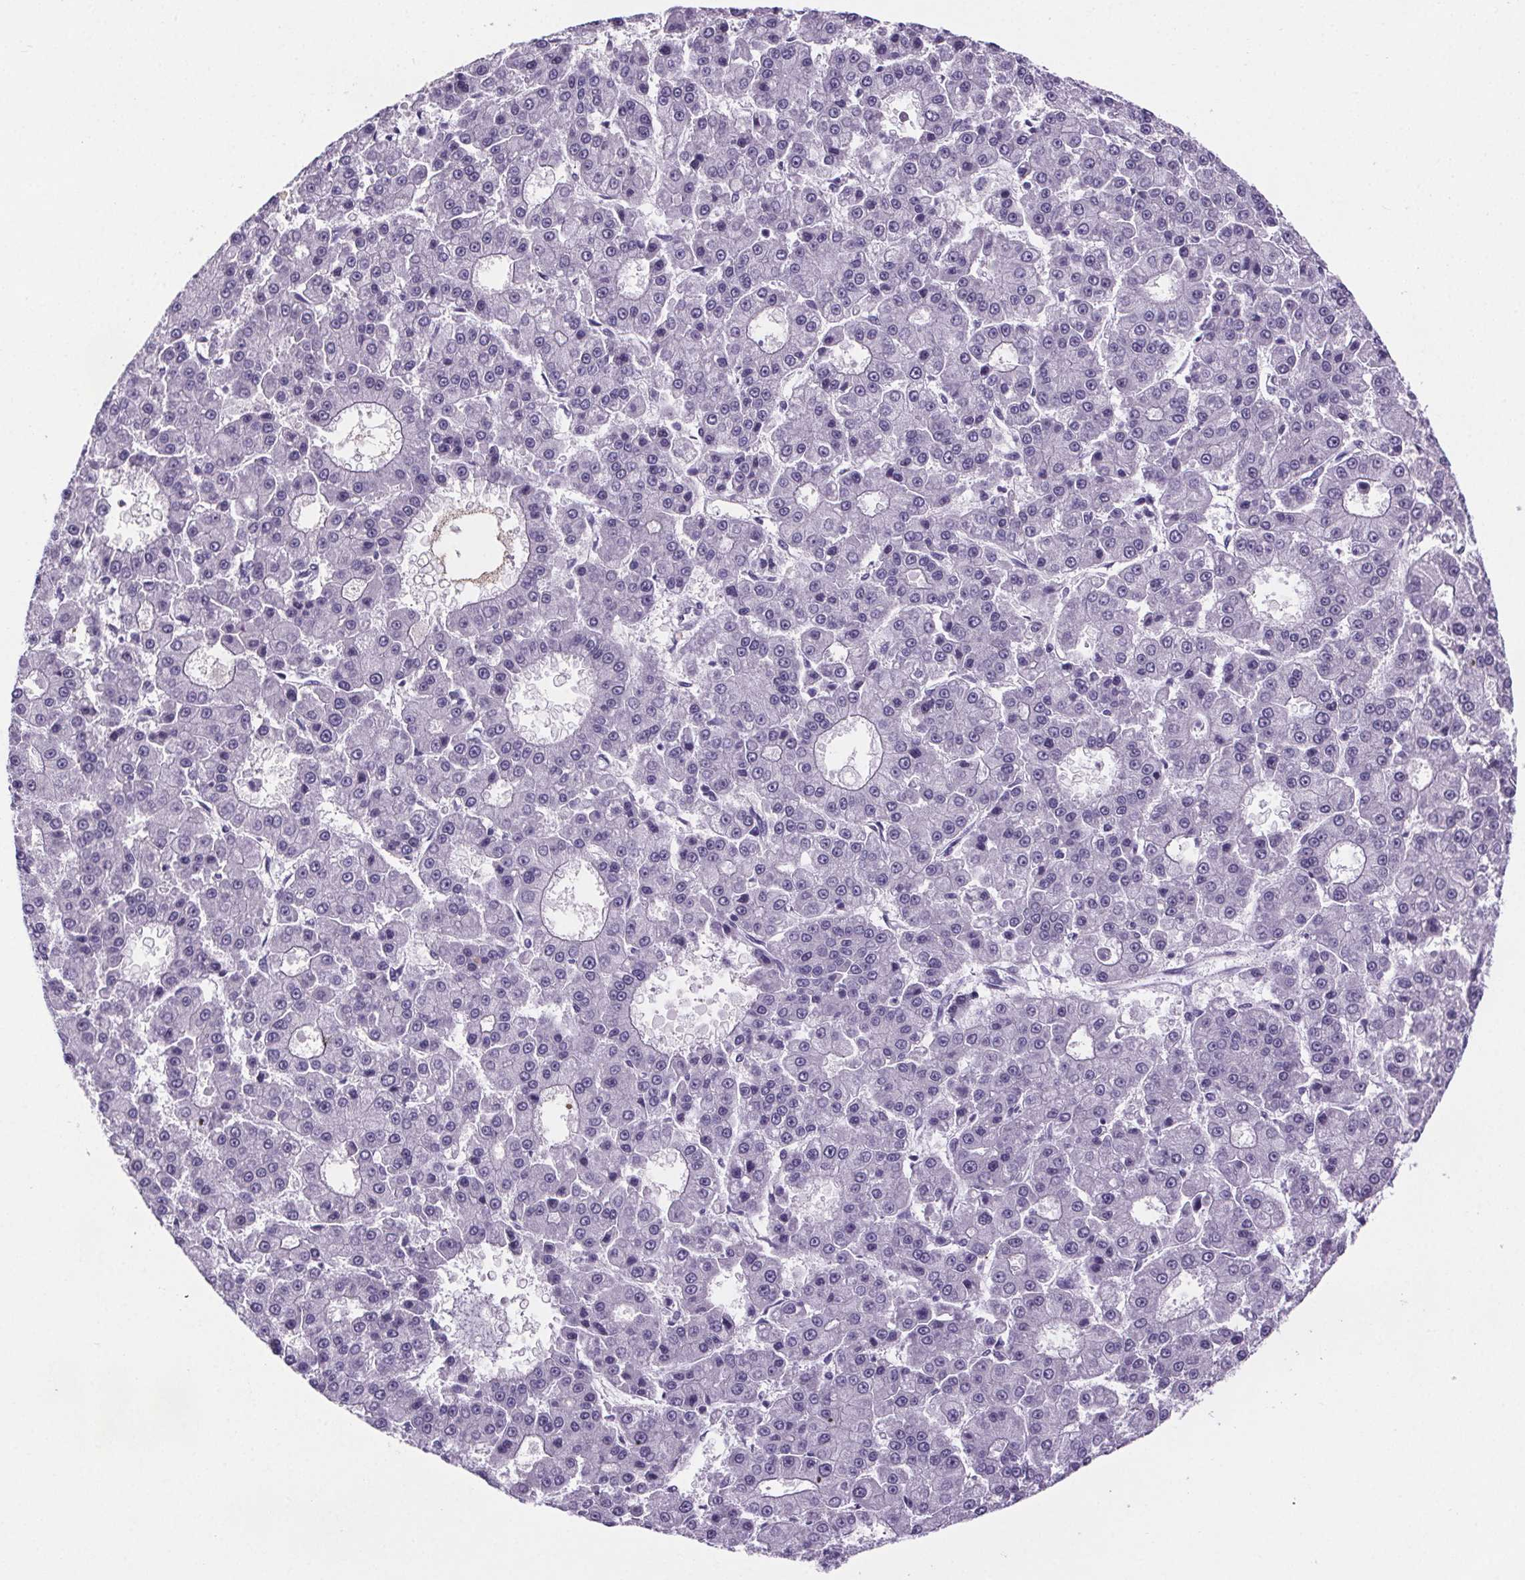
{"staining": {"intensity": "negative", "quantity": "none", "location": "none"}, "tissue": "liver cancer", "cell_type": "Tumor cells", "image_type": "cancer", "snomed": [{"axis": "morphology", "description": "Carcinoma, Hepatocellular, NOS"}, {"axis": "topography", "description": "Liver"}], "caption": "Human hepatocellular carcinoma (liver) stained for a protein using immunohistochemistry (IHC) demonstrates no positivity in tumor cells.", "gene": "CUBN", "patient": {"sex": "male", "age": 70}}